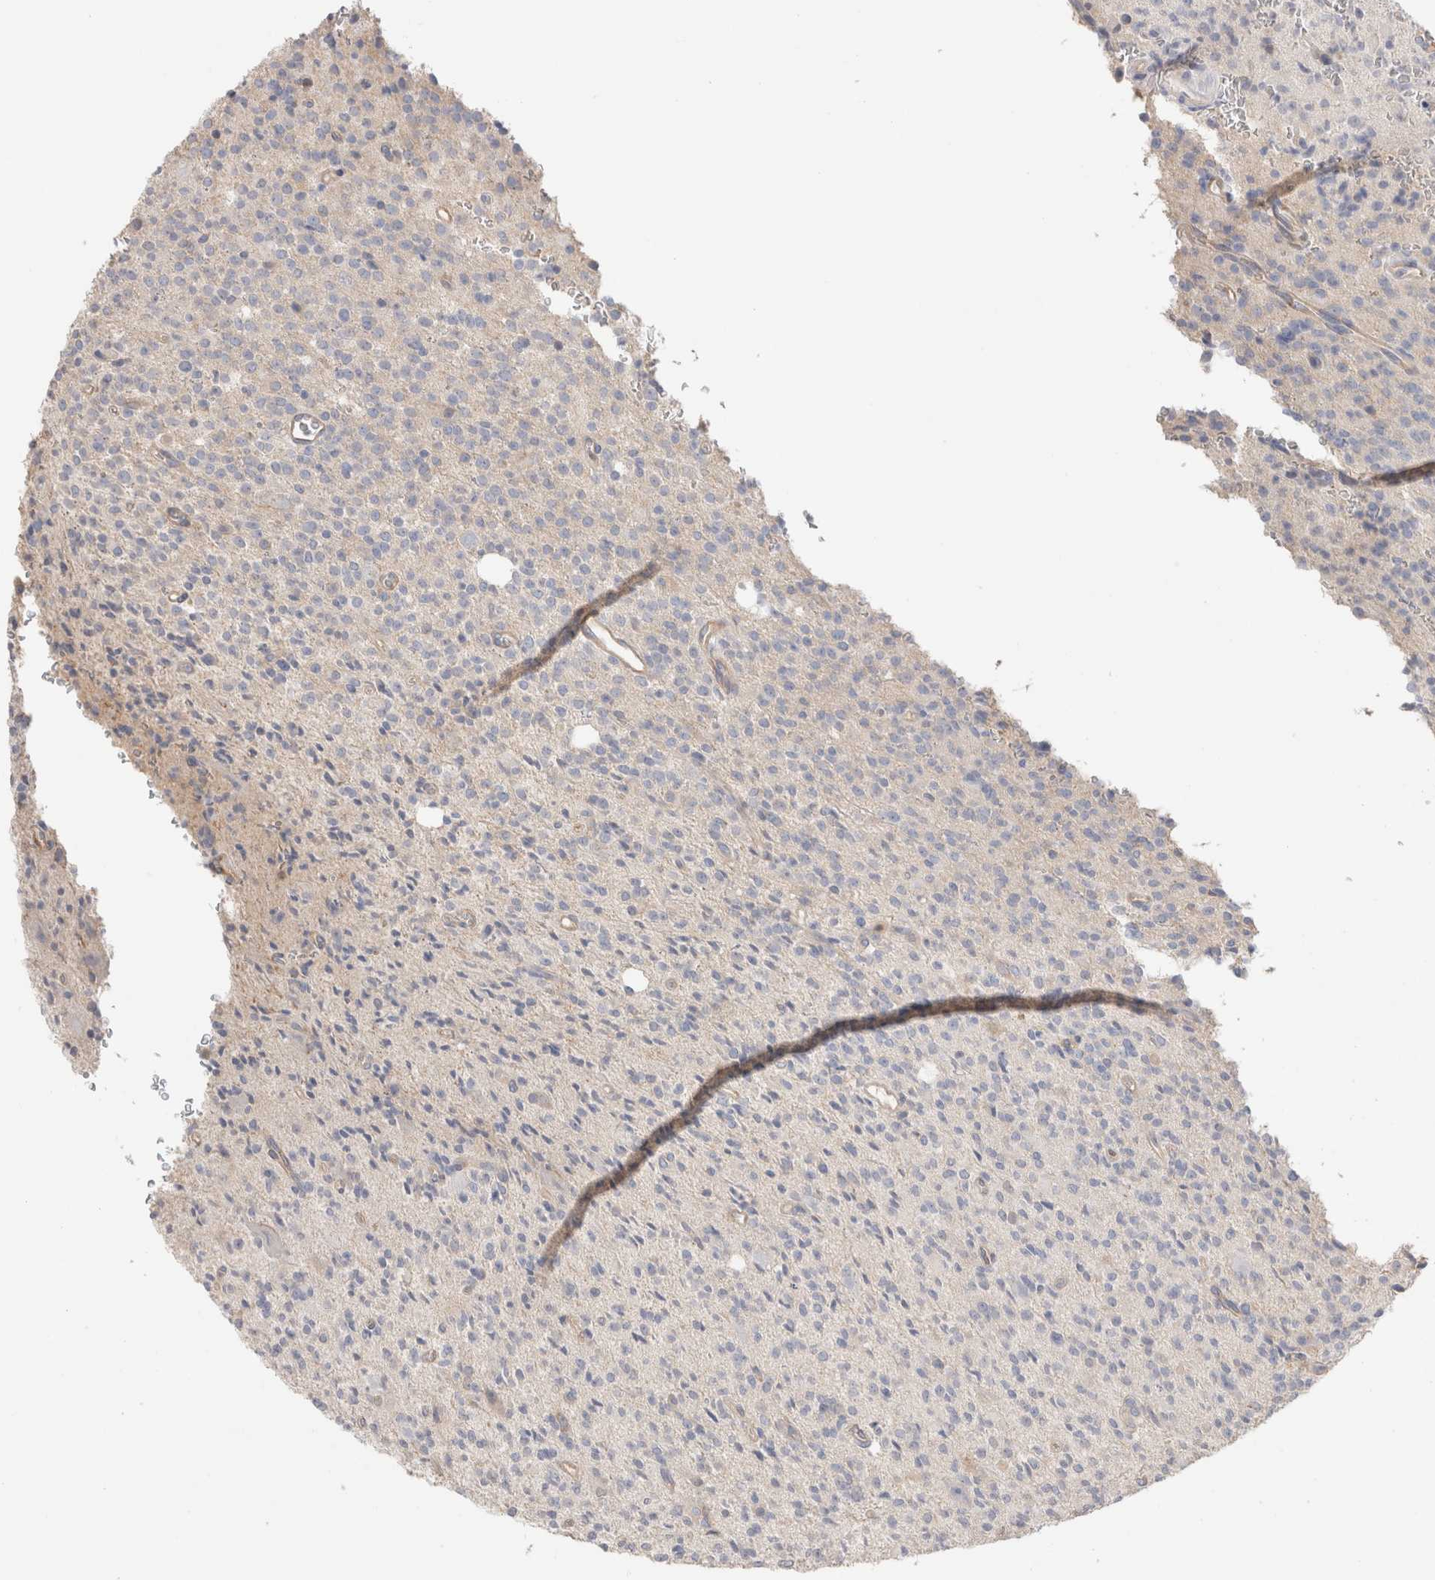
{"staining": {"intensity": "negative", "quantity": "none", "location": "none"}, "tissue": "glioma", "cell_type": "Tumor cells", "image_type": "cancer", "snomed": [{"axis": "morphology", "description": "Glioma, malignant, High grade"}, {"axis": "topography", "description": "Brain"}], "caption": "A histopathology image of human malignant glioma (high-grade) is negative for staining in tumor cells.", "gene": "CAPN2", "patient": {"sex": "male", "age": 34}}